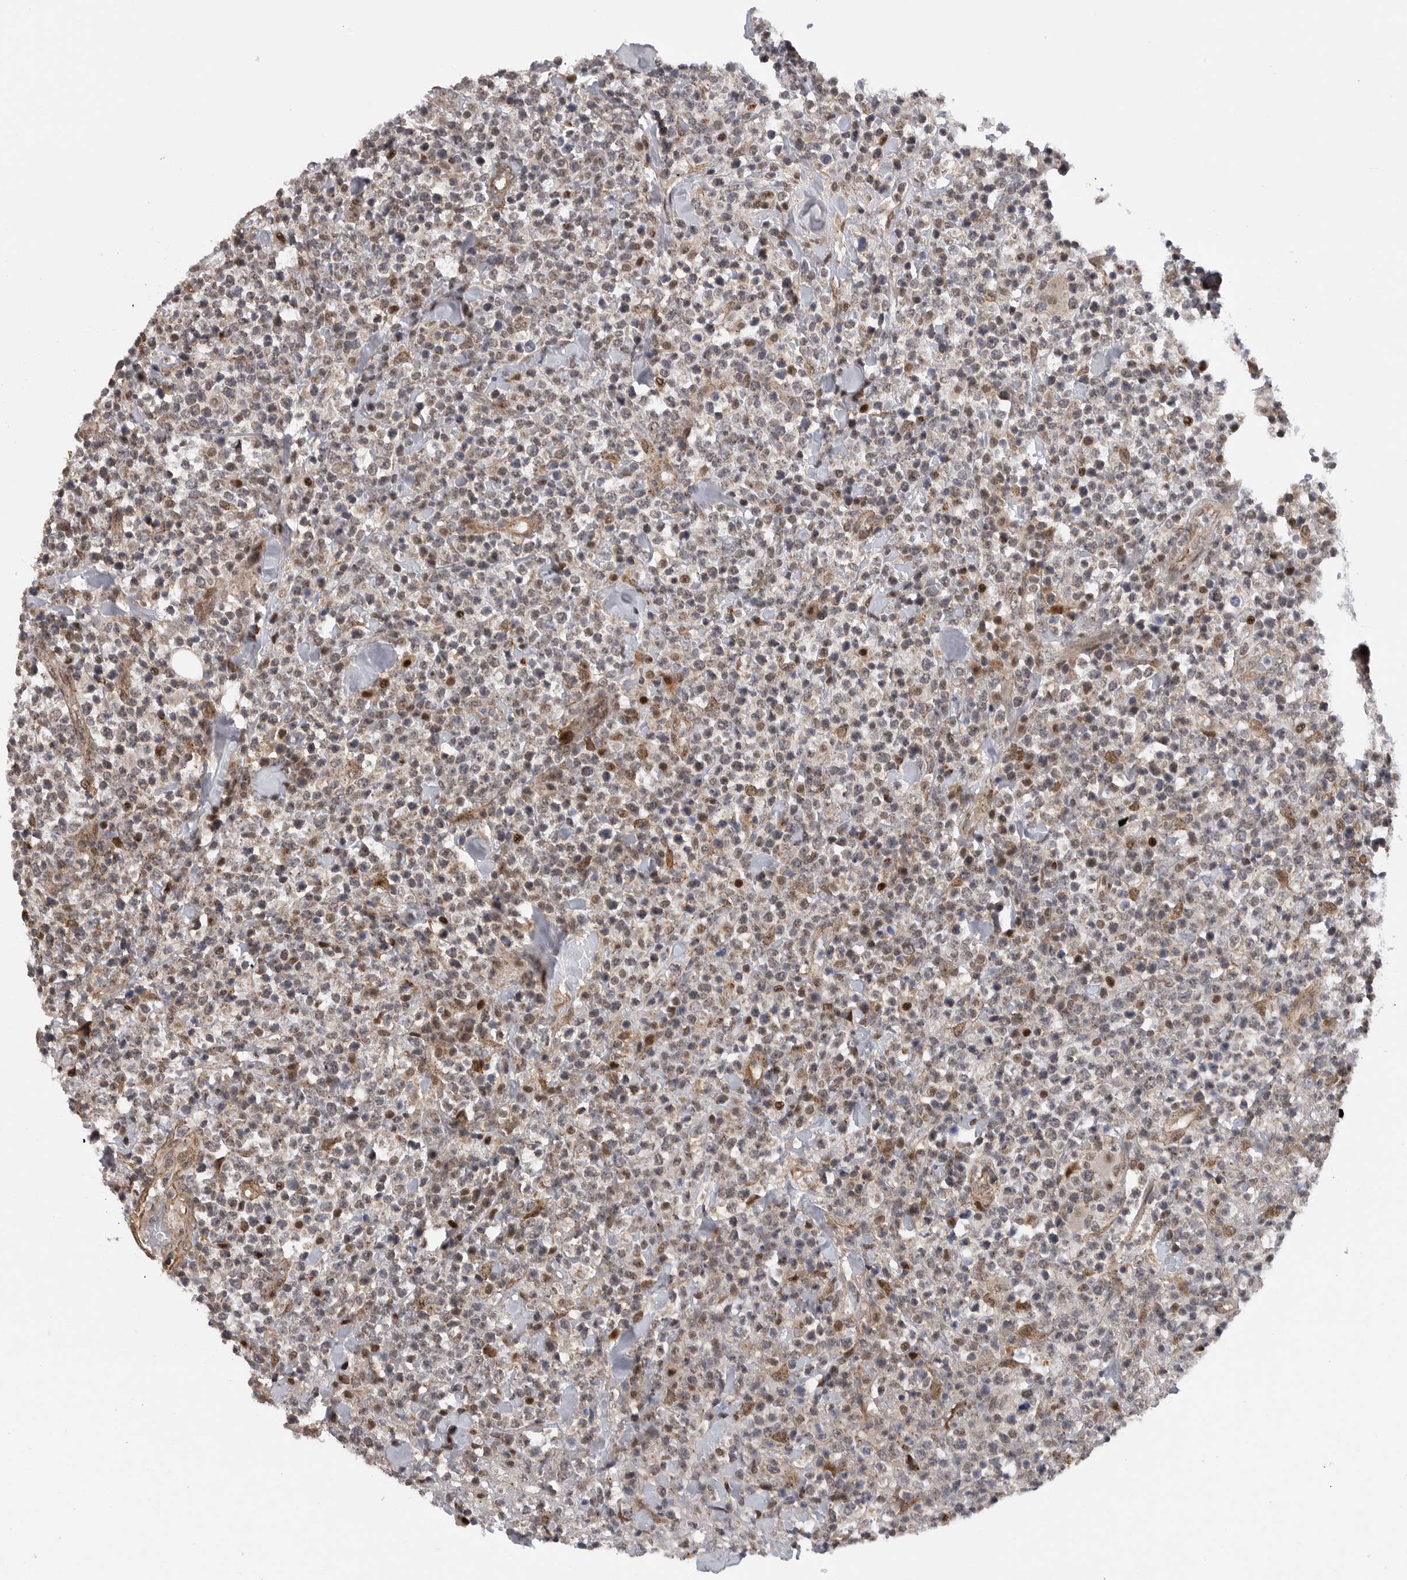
{"staining": {"intensity": "moderate", "quantity": "<25%", "location": "cytoplasmic/membranous,nuclear"}, "tissue": "lymphoma", "cell_type": "Tumor cells", "image_type": "cancer", "snomed": [{"axis": "morphology", "description": "Malignant lymphoma, non-Hodgkin's type, High grade"}, {"axis": "topography", "description": "Colon"}], "caption": "Malignant lymphoma, non-Hodgkin's type (high-grade) stained with a protein marker exhibits moderate staining in tumor cells.", "gene": "TMPRSS11F", "patient": {"sex": "female", "age": 53}}